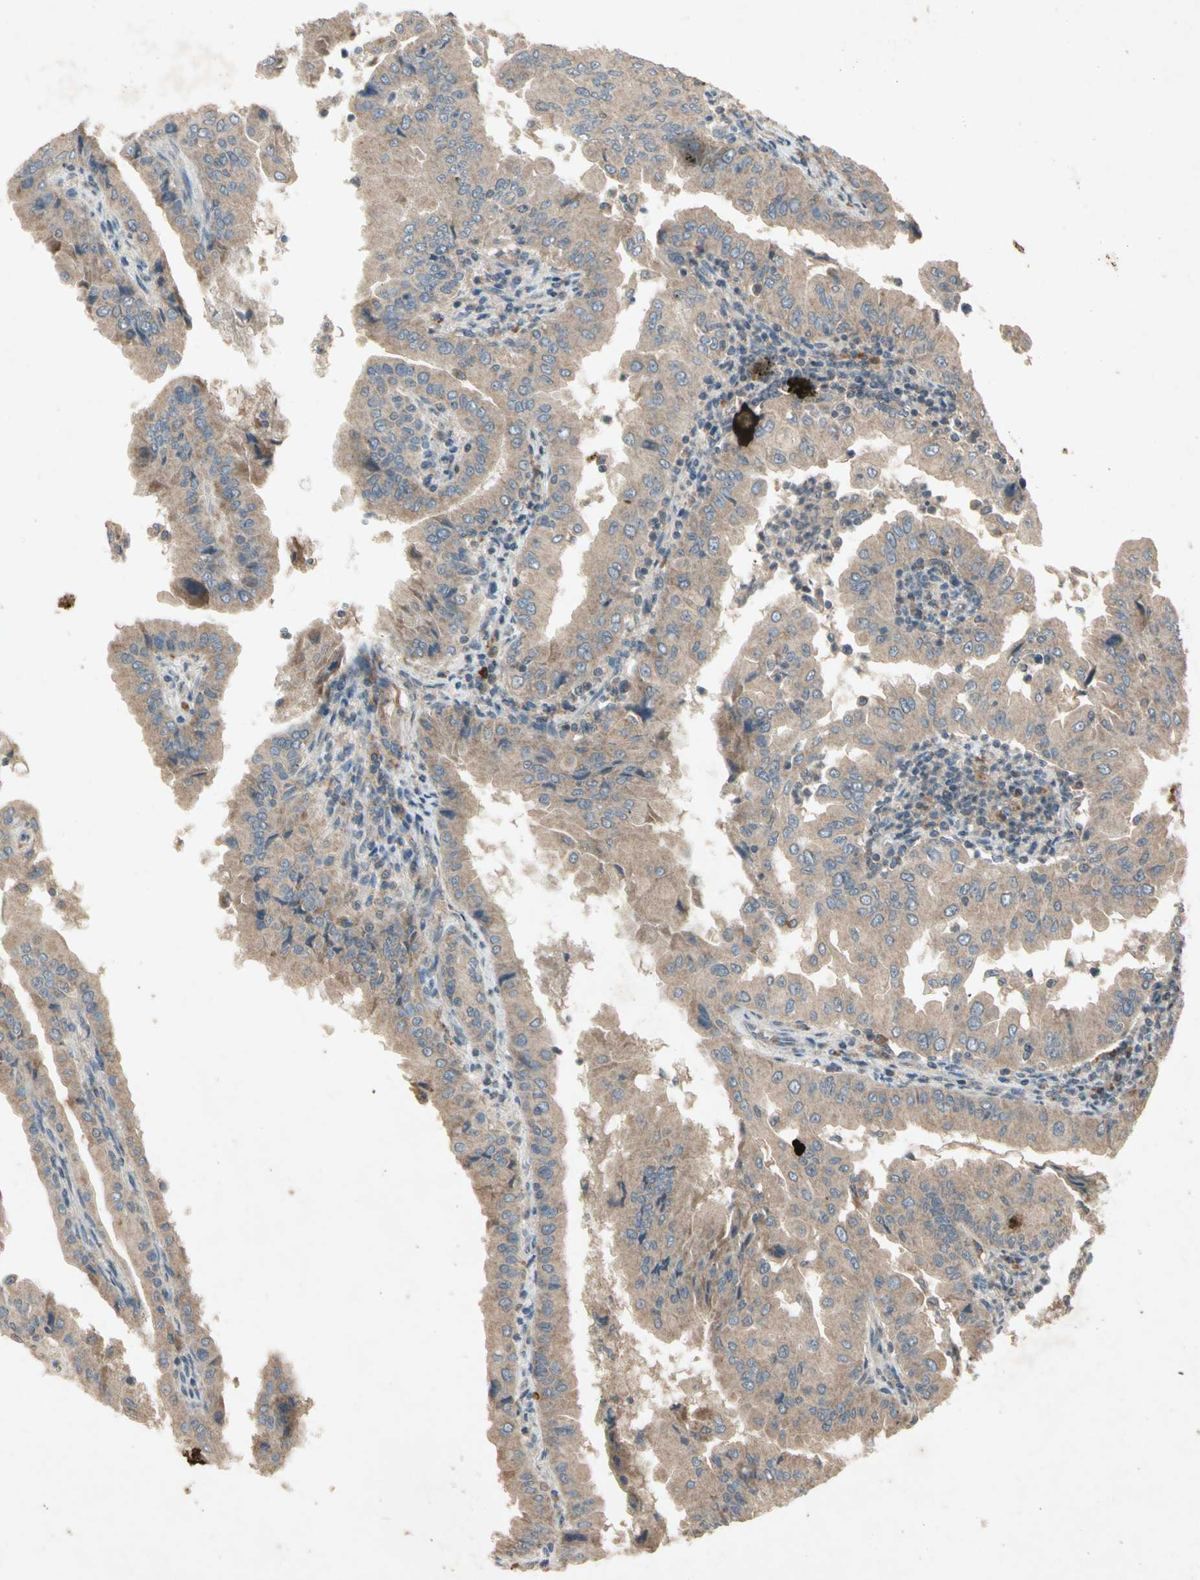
{"staining": {"intensity": "weak", "quantity": ">75%", "location": "cytoplasmic/membranous"}, "tissue": "thyroid cancer", "cell_type": "Tumor cells", "image_type": "cancer", "snomed": [{"axis": "morphology", "description": "Papillary adenocarcinoma, NOS"}, {"axis": "topography", "description": "Thyroid gland"}], "caption": "Thyroid cancer tissue exhibits weak cytoplasmic/membranous staining in approximately >75% of tumor cells, visualized by immunohistochemistry.", "gene": "GPLD1", "patient": {"sex": "male", "age": 33}}